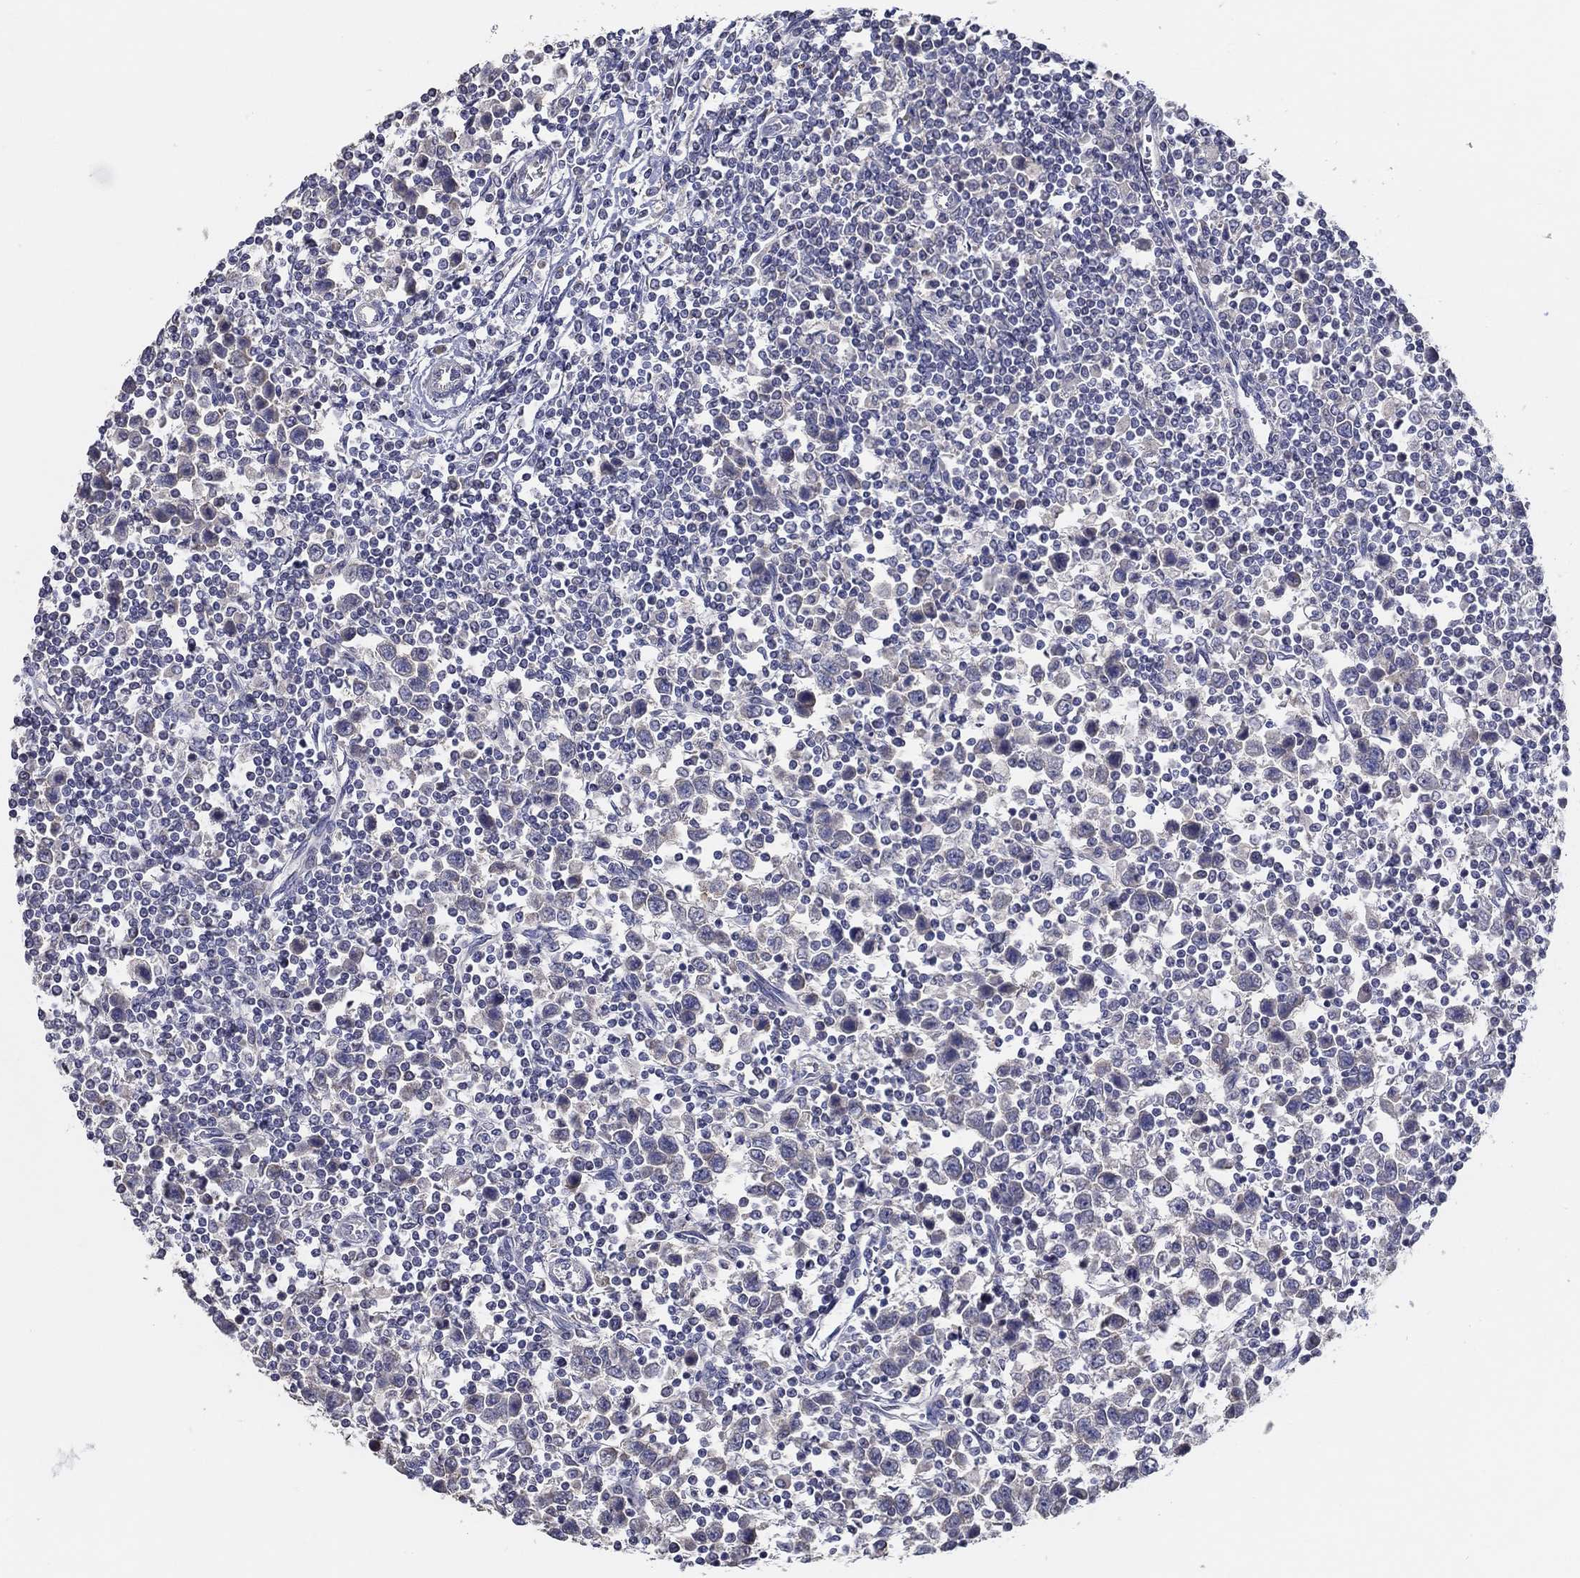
{"staining": {"intensity": "negative", "quantity": "none", "location": "none"}, "tissue": "testis cancer", "cell_type": "Tumor cells", "image_type": "cancer", "snomed": [{"axis": "morphology", "description": "Normal tissue, NOS"}, {"axis": "morphology", "description": "Seminoma, NOS"}, {"axis": "topography", "description": "Testis"}, {"axis": "topography", "description": "Epididymis"}], "caption": "The photomicrograph demonstrates no significant expression in tumor cells of testis cancer.", "gene": "DOCK3", "patient": {"sex": "male", "age": 34}}